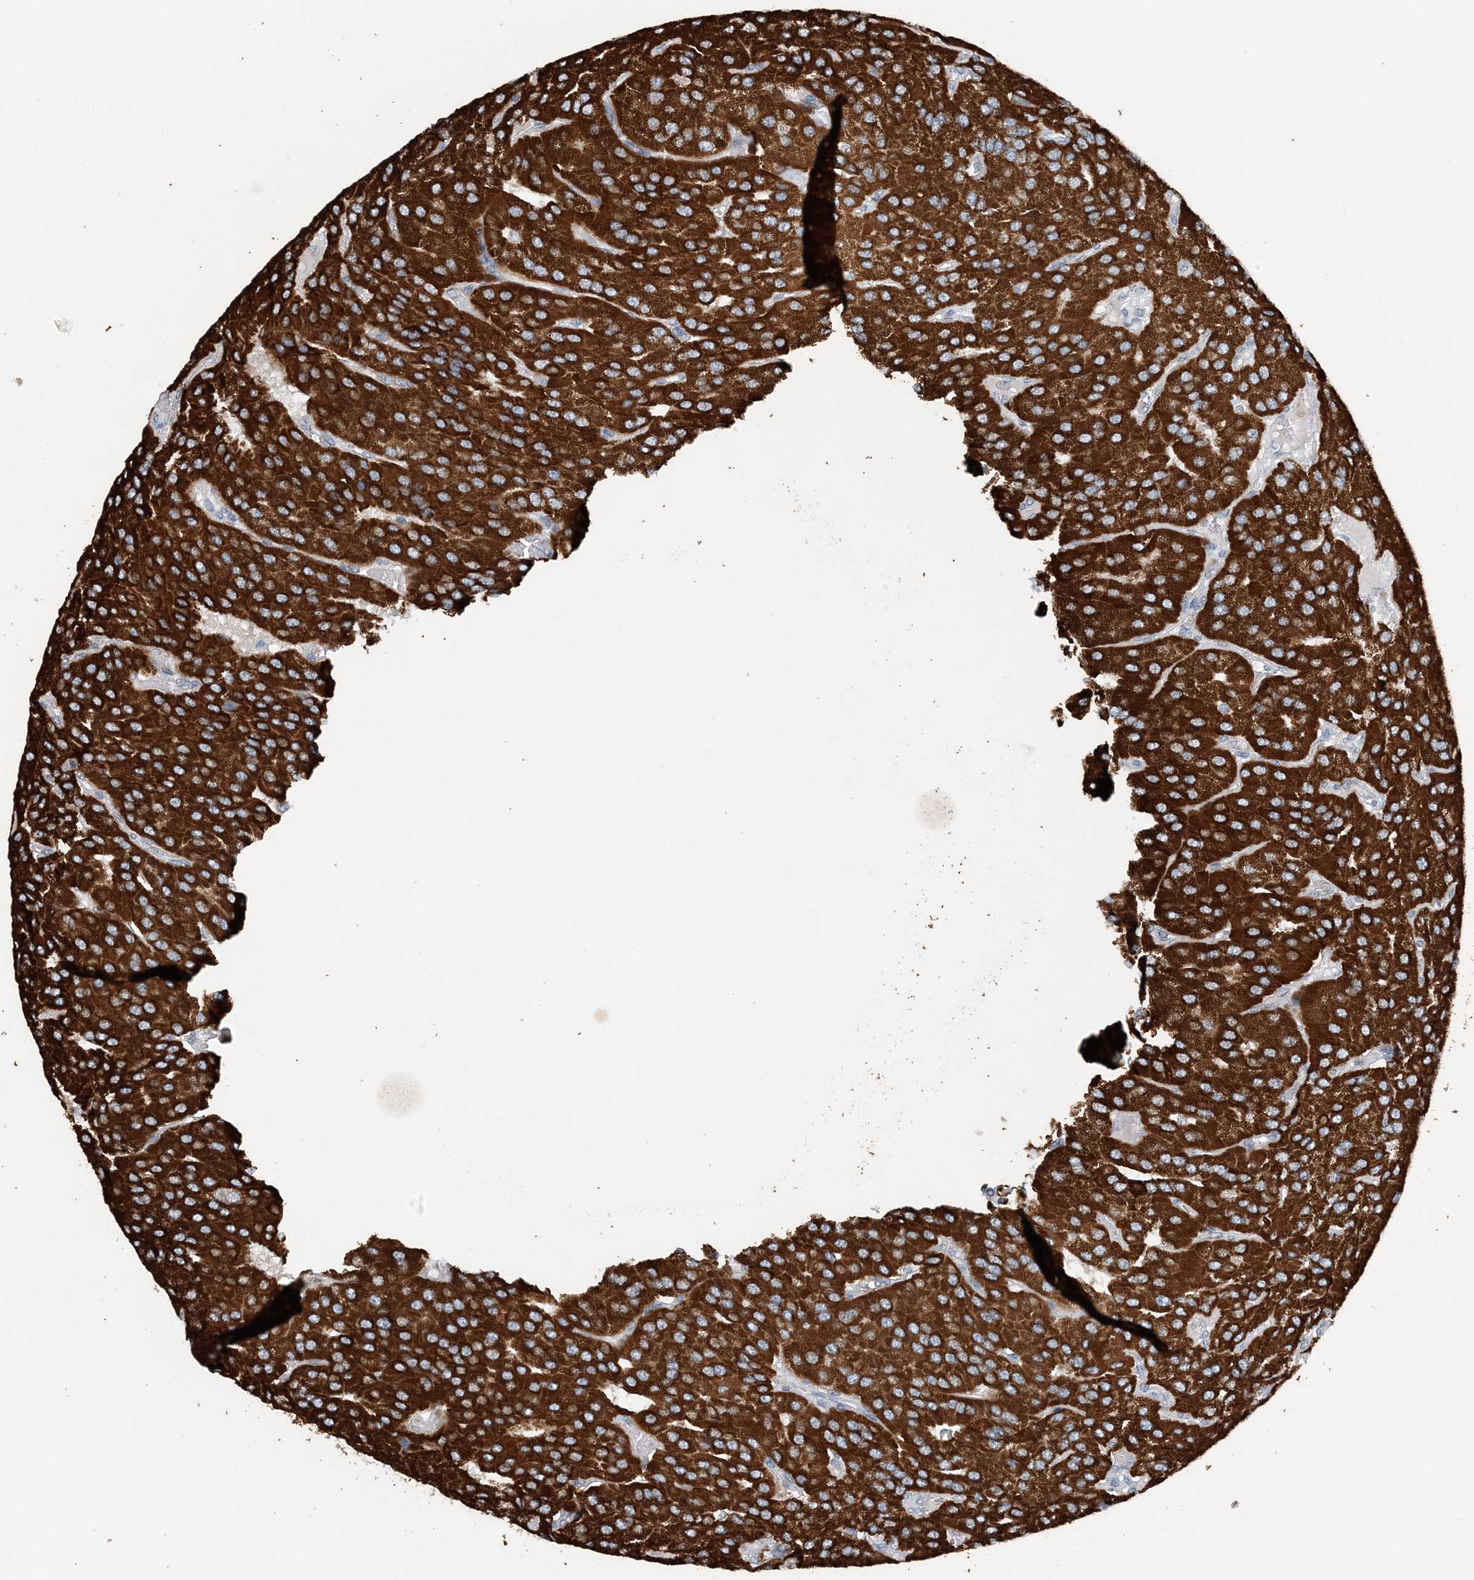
{"staining": {"intensity": "strong", "quantity": ">75%", "location": "cytoplasmic/membranous"}, "tissue": "parathyroid gland", "cell_type": "Glandular cells", "image_type": "normal", "snomed": [{"axis": "morphology", "description": "Normal tissue, NOS"}, {"axis": "morphology", "description": "Adenoma, NOS"}, {"axis": "topography", "description": "Parathyroid gland"}], "caption": "A micrograph of parathyroid gland stained for a protein displays strong cytoplasmic/membranous brown staining in glandular cells.", "gene": "SPRY2", "patient": {"sex": "female", "age": 86}}